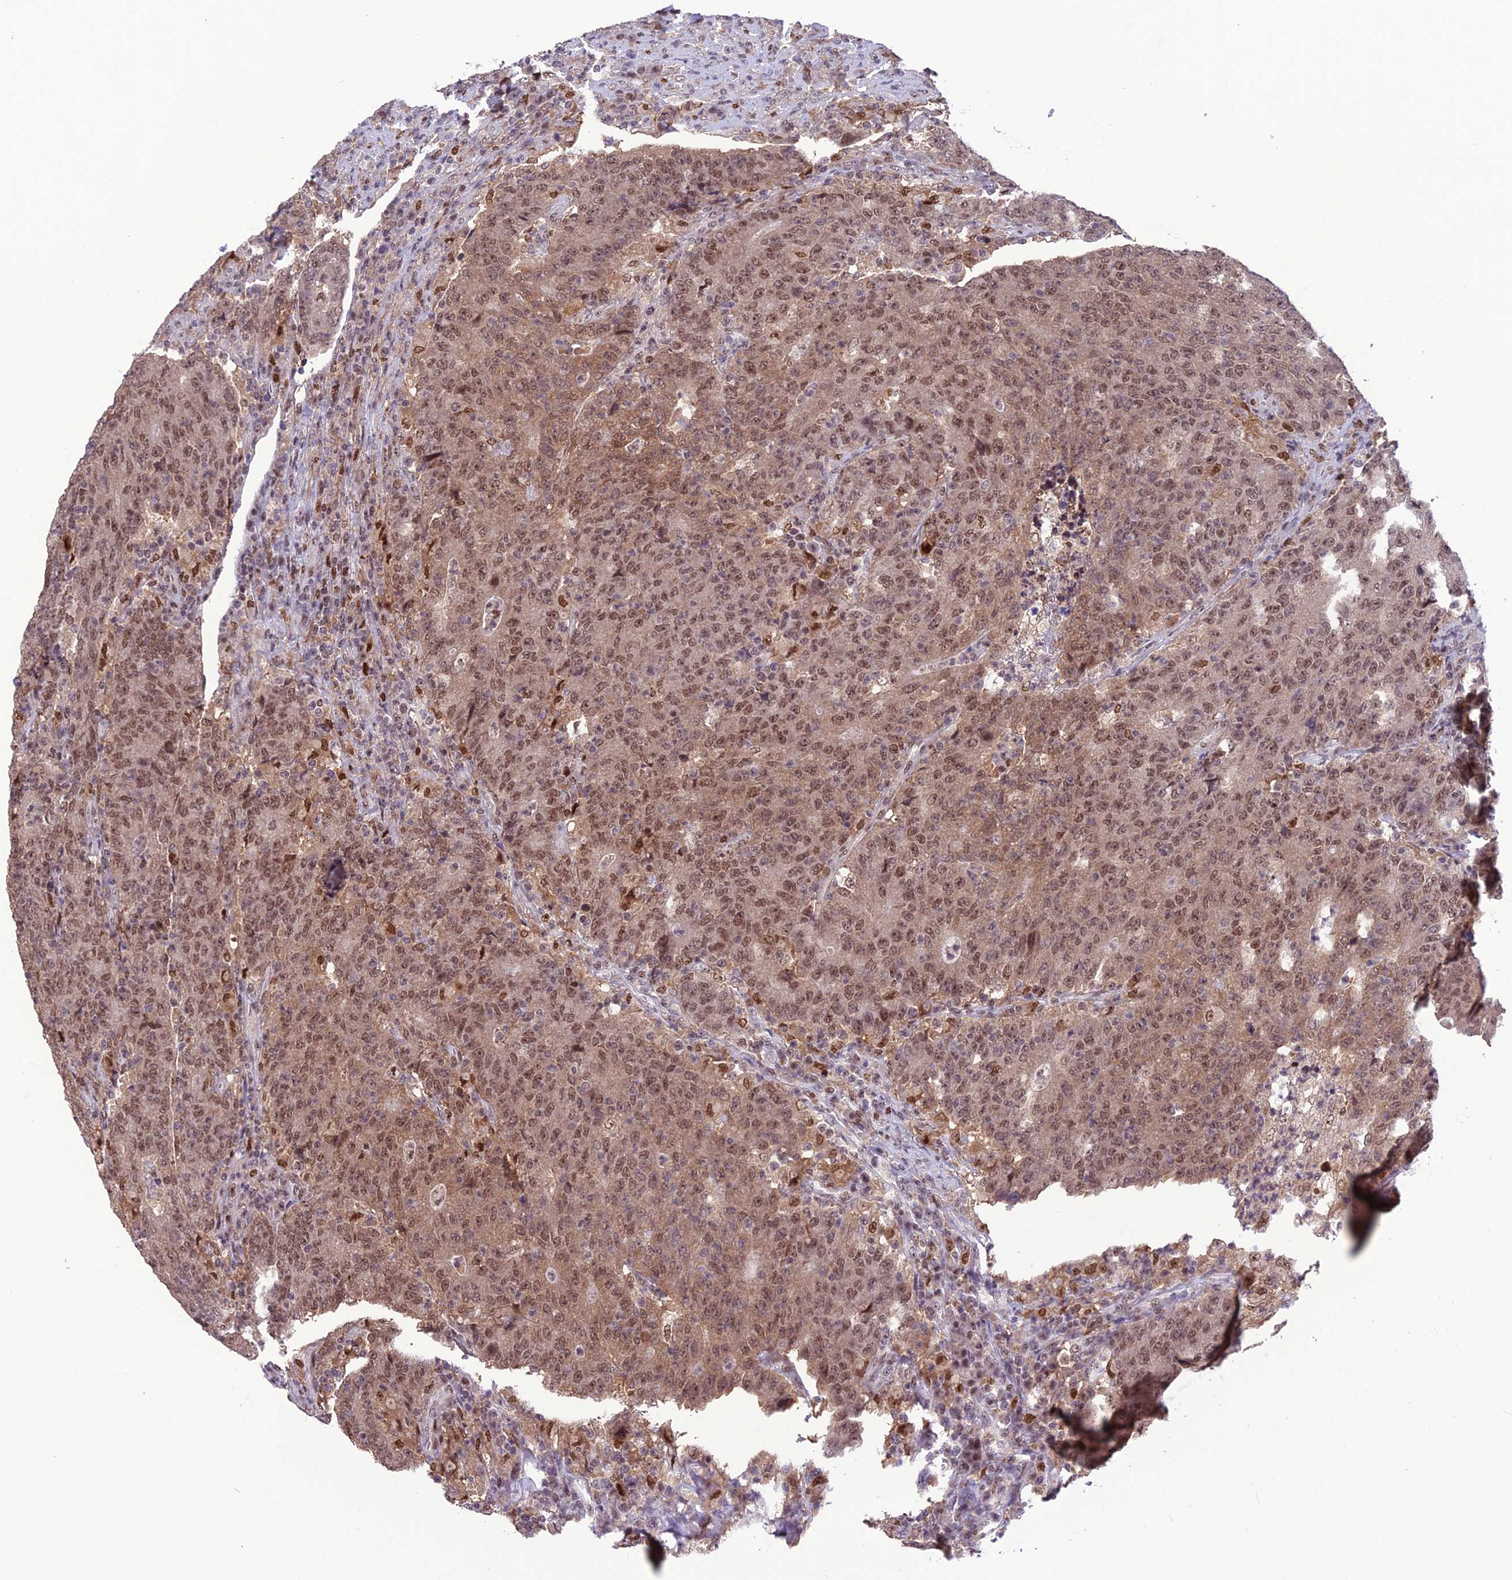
{"staining": {"intensity": "moderate", "quantity": ">75%", "location": "cytoplasmic/membranous,nuclear"}, "tissue": "colorectal cancer", "cell_type": "Tumor cells", "image_type": "cancer", "snomed": [{"axis": "morphology", "description": "Adenocarcinoma, NOS"}, {"axis": "topography", "description": "Colon"}], "caption": "An immunohistochemistry photomicrograph of neoplastic tissue is shown. Protein staining in brown highlights moderate cytoplasmic/membranous and nuclear positivity in colorectal cancer (adenocarcinoma) within tumor cells. The staining was performed using DAB (3,3'-diaminobenzidine), with brown indicating positive protein expression. Nuclei are stained blue with hematoxylin.", "gene": "MIS12", "patient": {"sex": "female", "age": 75}}